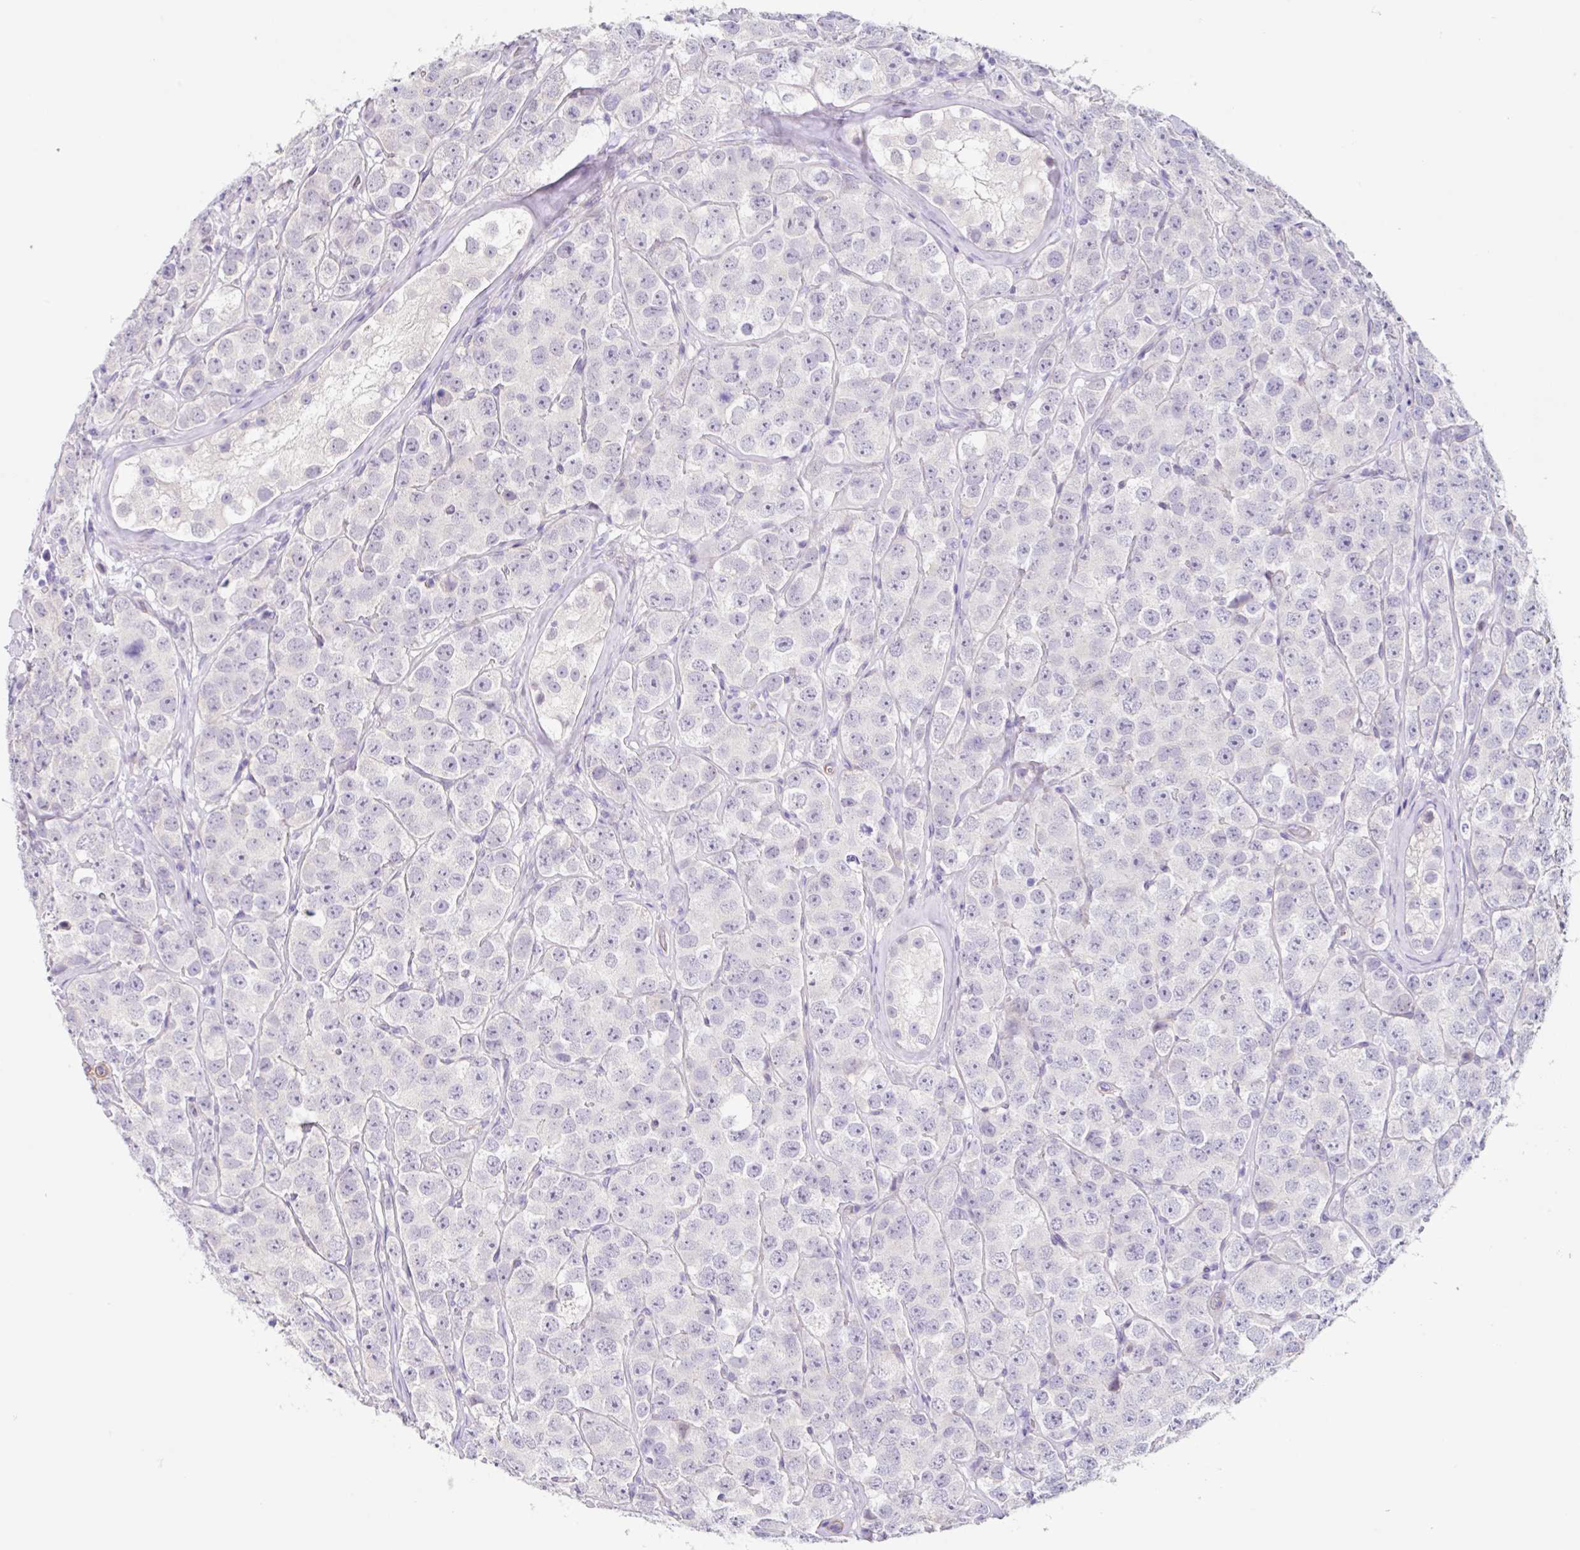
{"staining": {"intensity": "negative", "quantity": "none", "location": "none"}, "tissue": "testis cancer", "cell_type": "Tumor cells", "image_type": "cancer", "snomed": [{"axis": "morphology", "description": "Seminoma, NOS"}, {"axis": "topography", "description": "Testis"}], "caption": "An image of human testis cancer is negative for staining in tumor cells.", "gene": "DCAF17", "patient": {"sex": "male", "age": 28}}